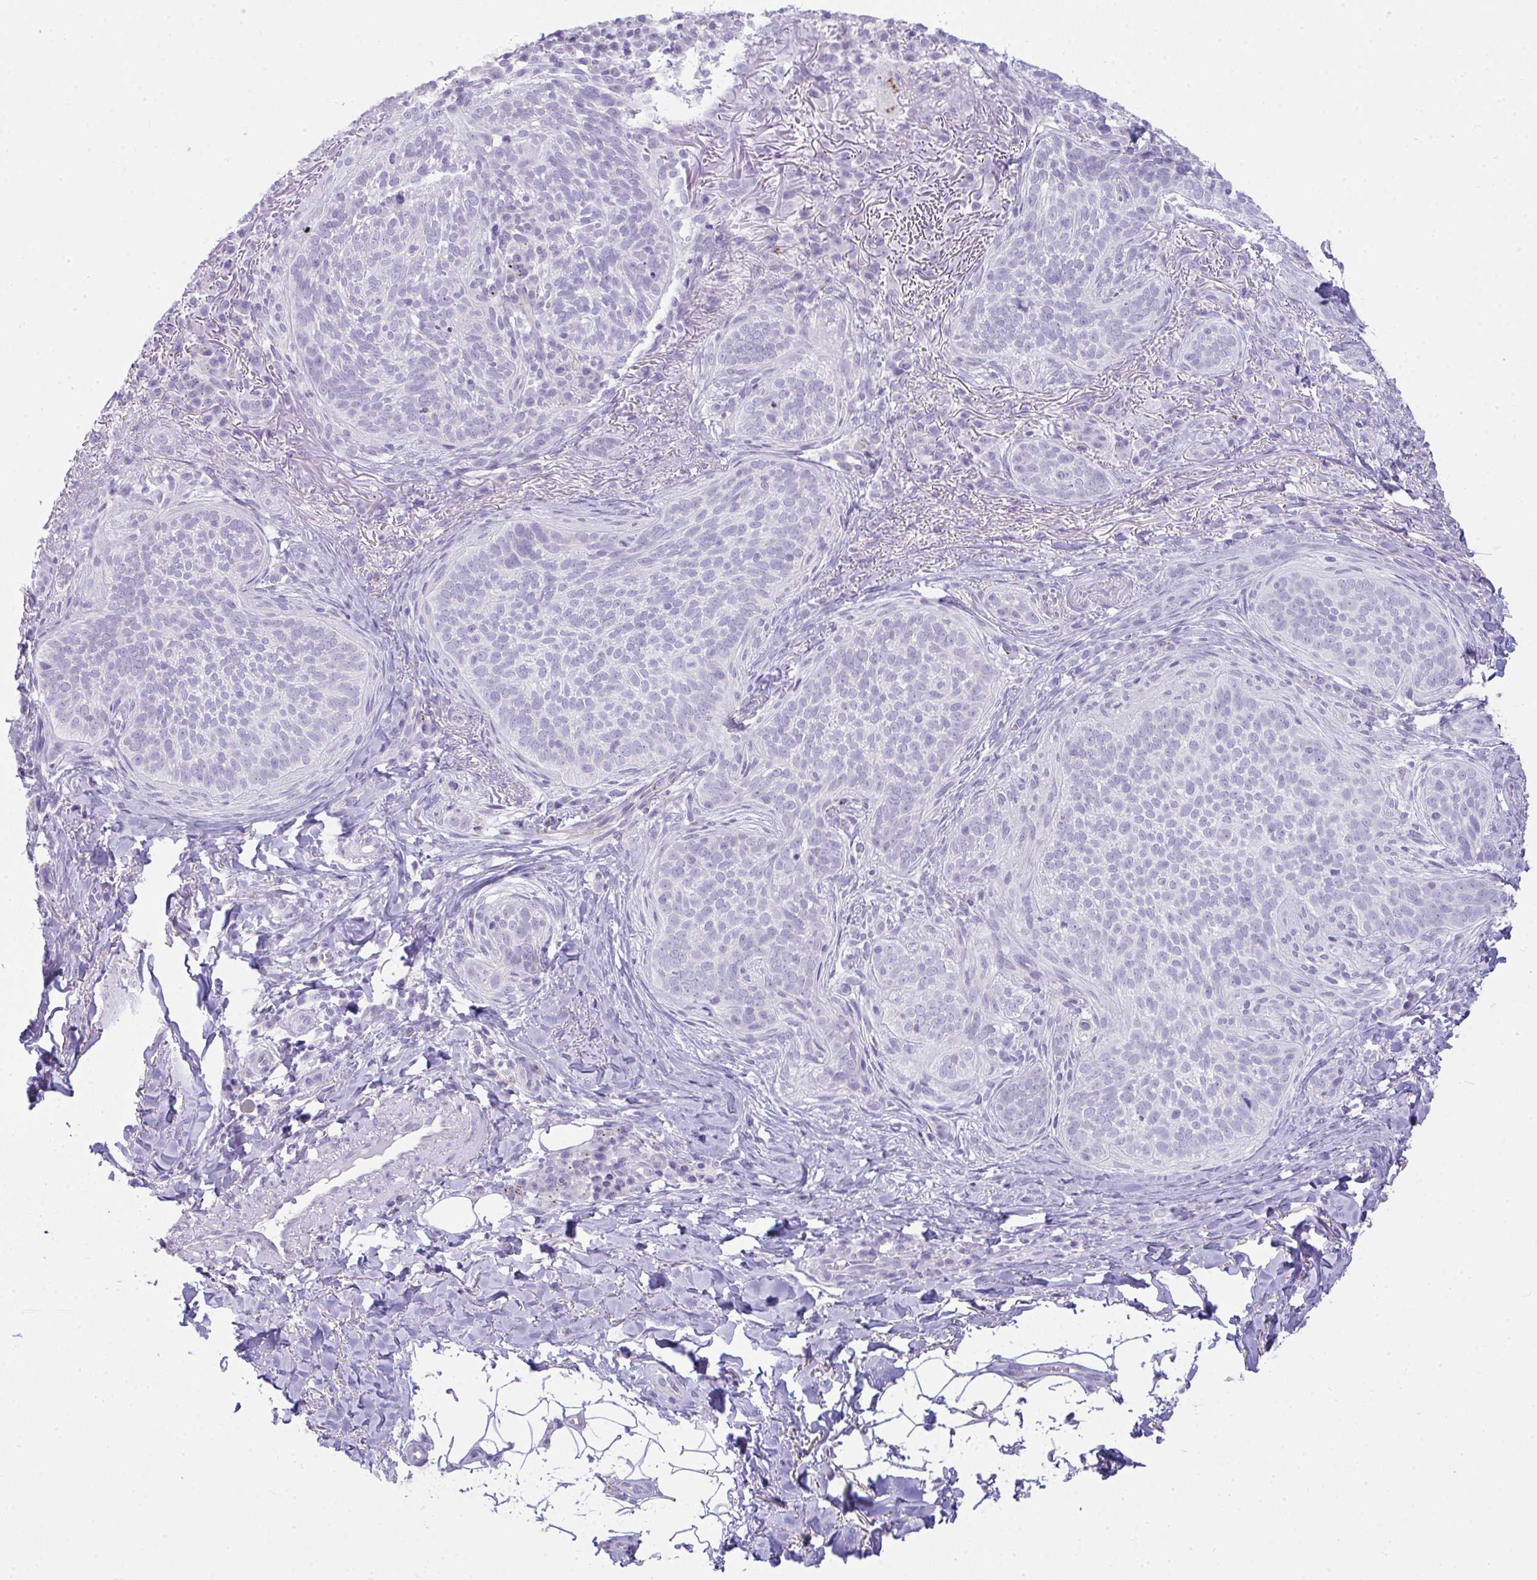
{"staining": {"intensity": "negative", "quantity": "none", "location": "none"}, "tissue": "skin cancer", "cell_type": "Tumor cells", "image_type": "cancer", "snomed": [{"axis": "morphology", "description": "Basal cell carcinoma"}, {"axis": "topography", "description": "Skin"}, {"axis": "topography", "description": "Skin of head"}], "caption": "Immunohistochemical staining of human basal cell carcinoma (skin) reveals no significant staining in tumor cells.", "gene": "RASL10A", "patient": {"sex": "male", "age": 62}}